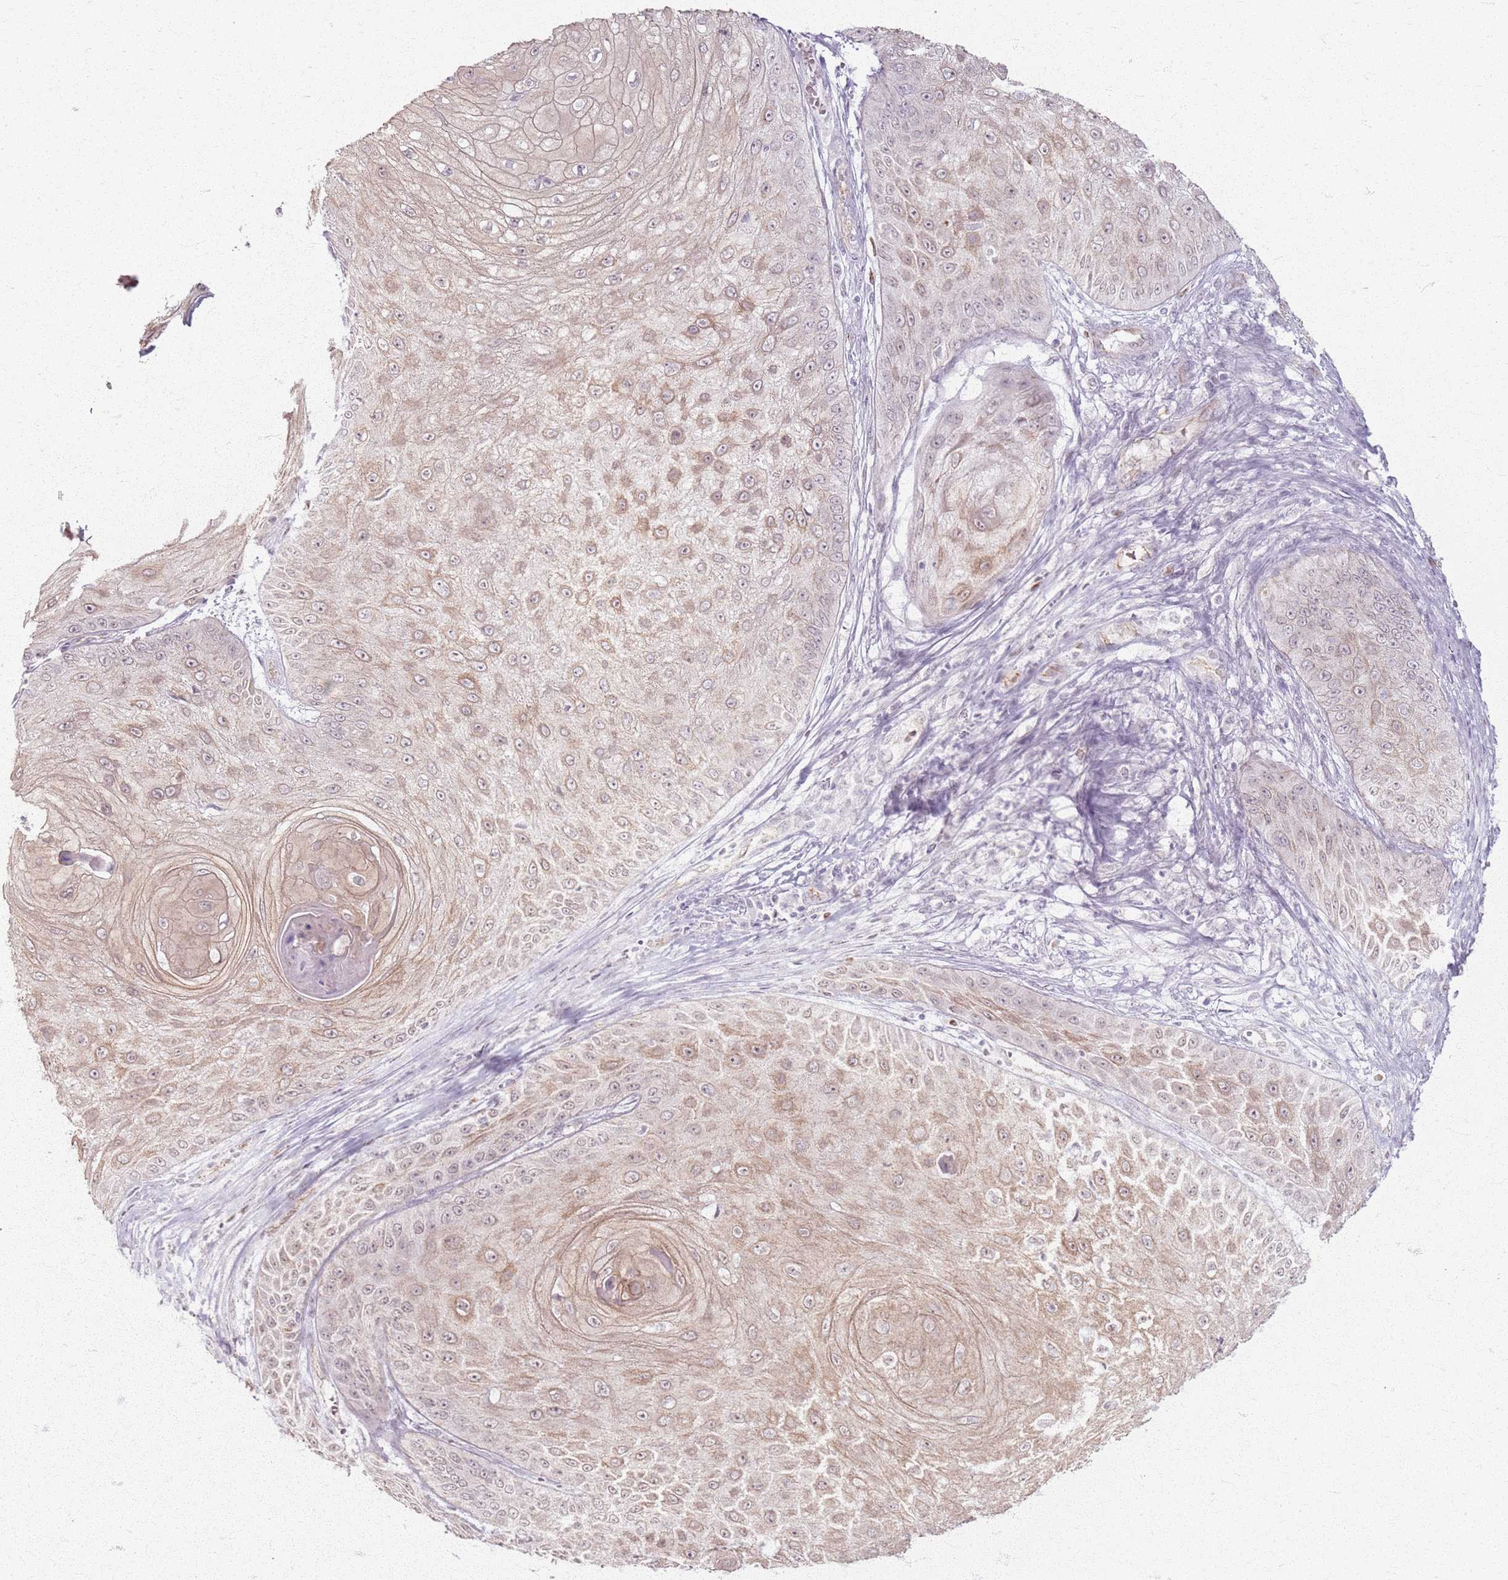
{"staining": {"intensity": "weak", "quantity": ">75%", "location": "cytoplasmic/membranous"}, "tissue": "skin cancer", "cell_type": "Tumor cells", "image_type": "cancer", "snomed": [{"axis": "morphology", "description": "Squamous cell carcinoma, NOS"}, {"axis": "topography", "description": "Skin"}], "caption": "Immunohistochemical staining of squamous cell carcinoma (skin) reveals low levels of weak cytoplasmic/membranous expression in approximately >75% of tumor cells.", "gene": "KCNA5", "patient": {"sex": "male", "age": 70}}